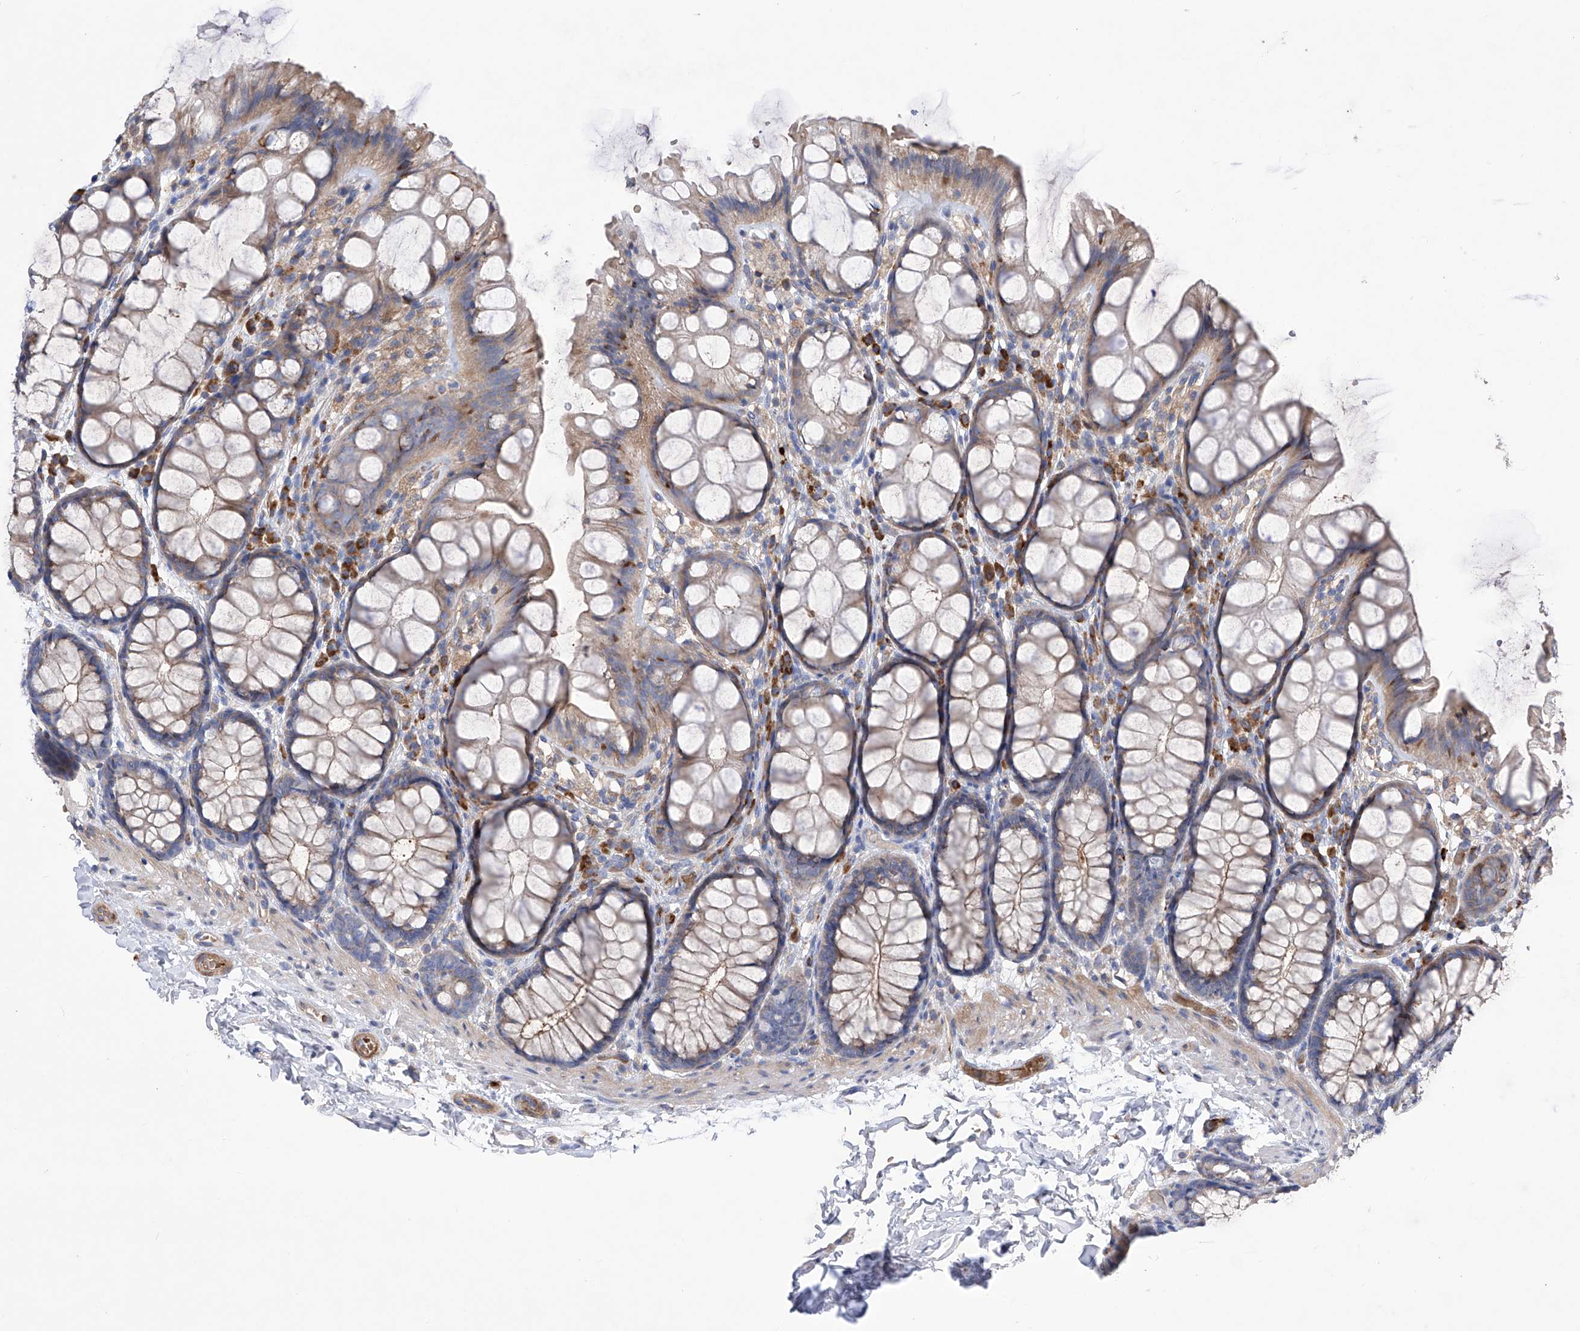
{"staining": {"intensity": "moderate", "quantity": "<25%", "location": "cytoplasmic/membranous"}, "tissue": "colon", "cell_type": "Endothelial cells", "image_type": "normal", "snomed": [{"axis": "morphology", "description": "Normal tissue, NOS"}, {"axis": "topography", "description": "Colon"}], "caption": "IHC histopathology image of unremarkable colon: human colon stained using IHC reveals low levels of moderate protein expression localized specifically in the cytoplasmic/membranous of endothelial cells, appearing as a cytoplasmic/membranous brown color.", "gene": "NFATC4", "patient": {"sex": "male", "age": 47}}